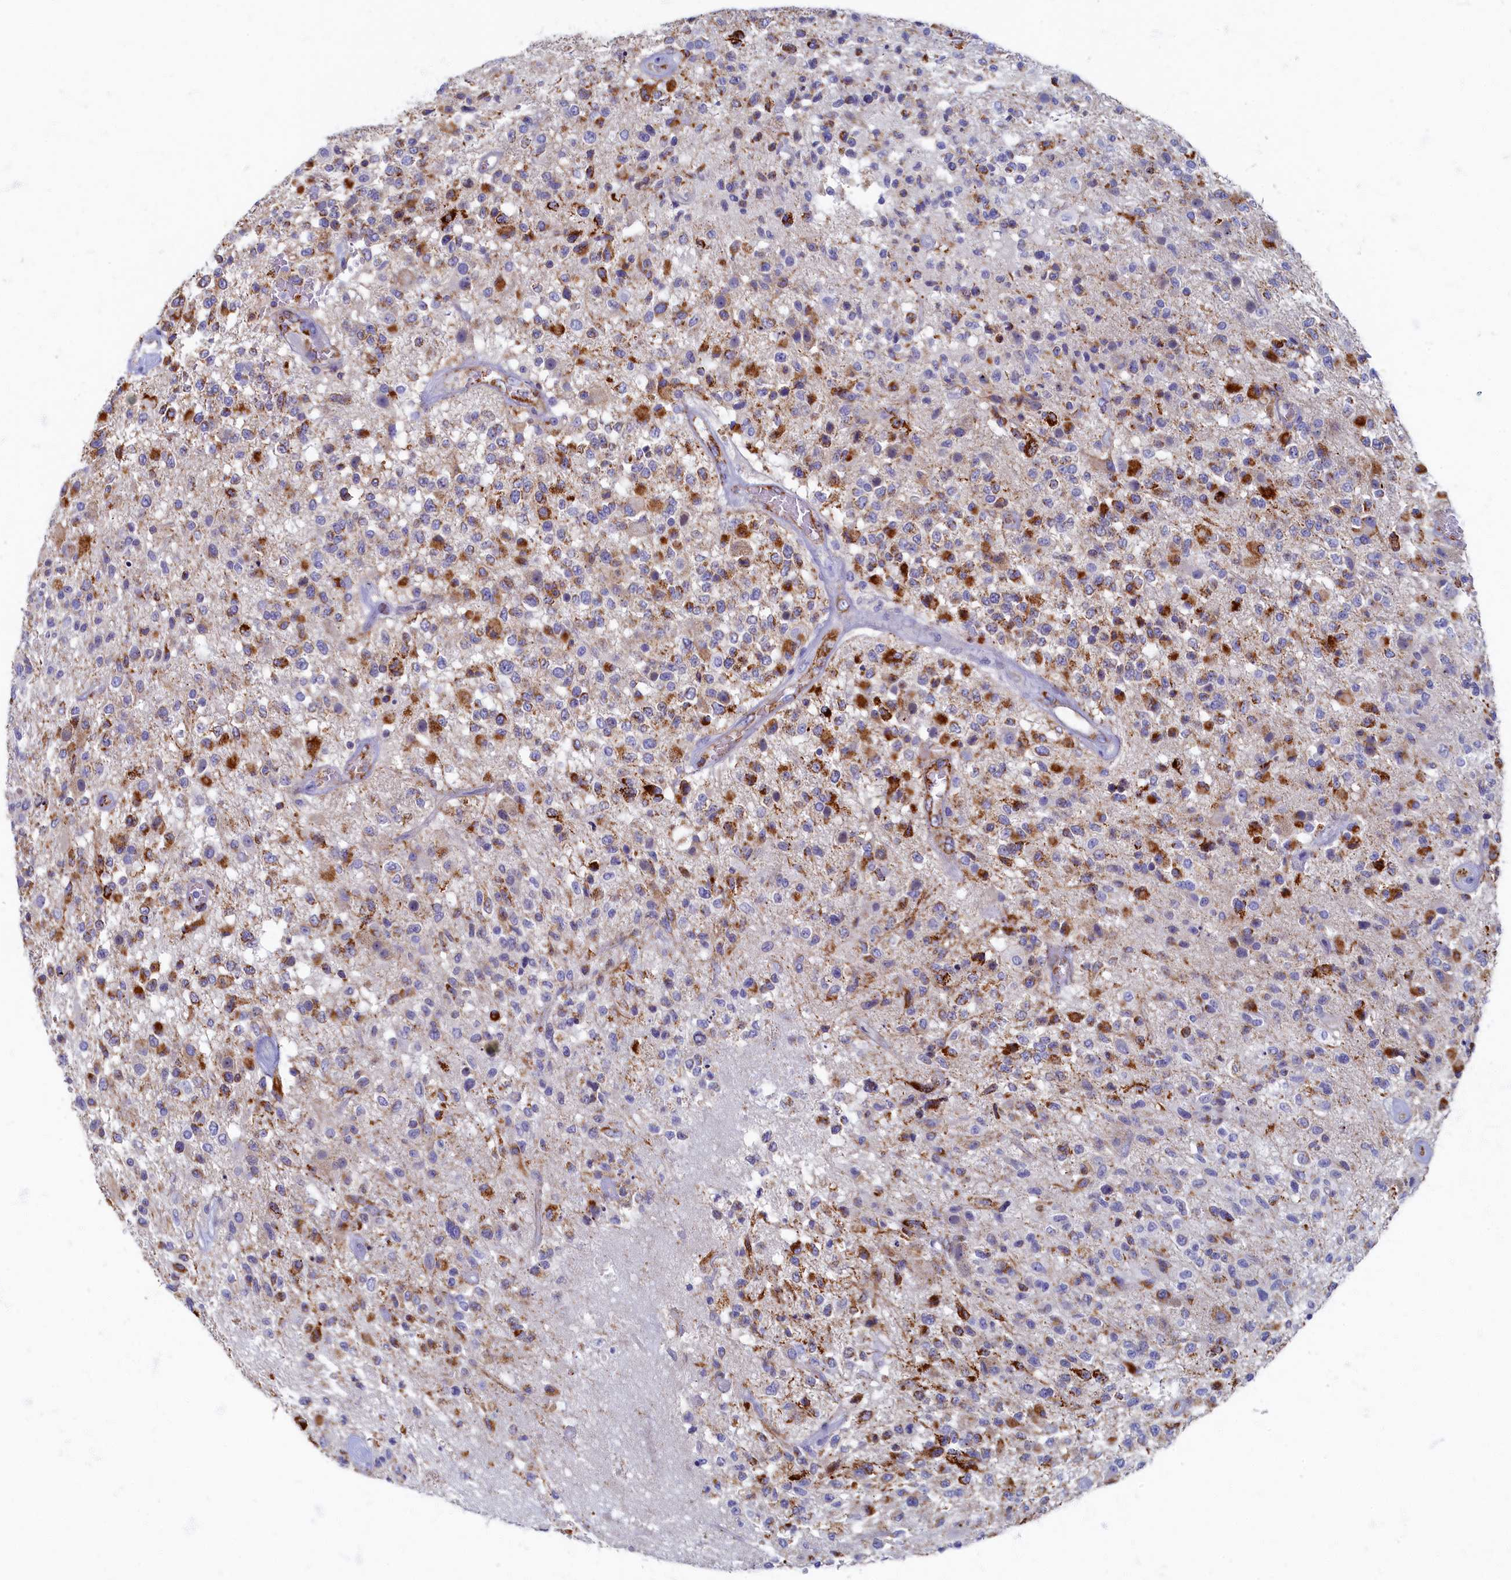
{"staining": {"intensity": "strong", "quantity": "<25%", "location": "cytoplasmic/membranous"}, "tissue": "glioma", "cell_type": "Tumor cells", "image_type": "cancer", "snomed": [{"axis": "morphology", "description": "Glioma, malignant, High grade"}, {"axis": "morphology", "description": "Glioblastoma, NOS"}, {"axis": "topography", "description": "Brain"}], "caption": "Malignant glioma (high-grade) stained with a brown dye reveals strong cytoplasmic/membranous positive staining in about <25% of tumor cells.", "gene": "OCIAD2", "patient": {"sex": "male", "age": 60}}